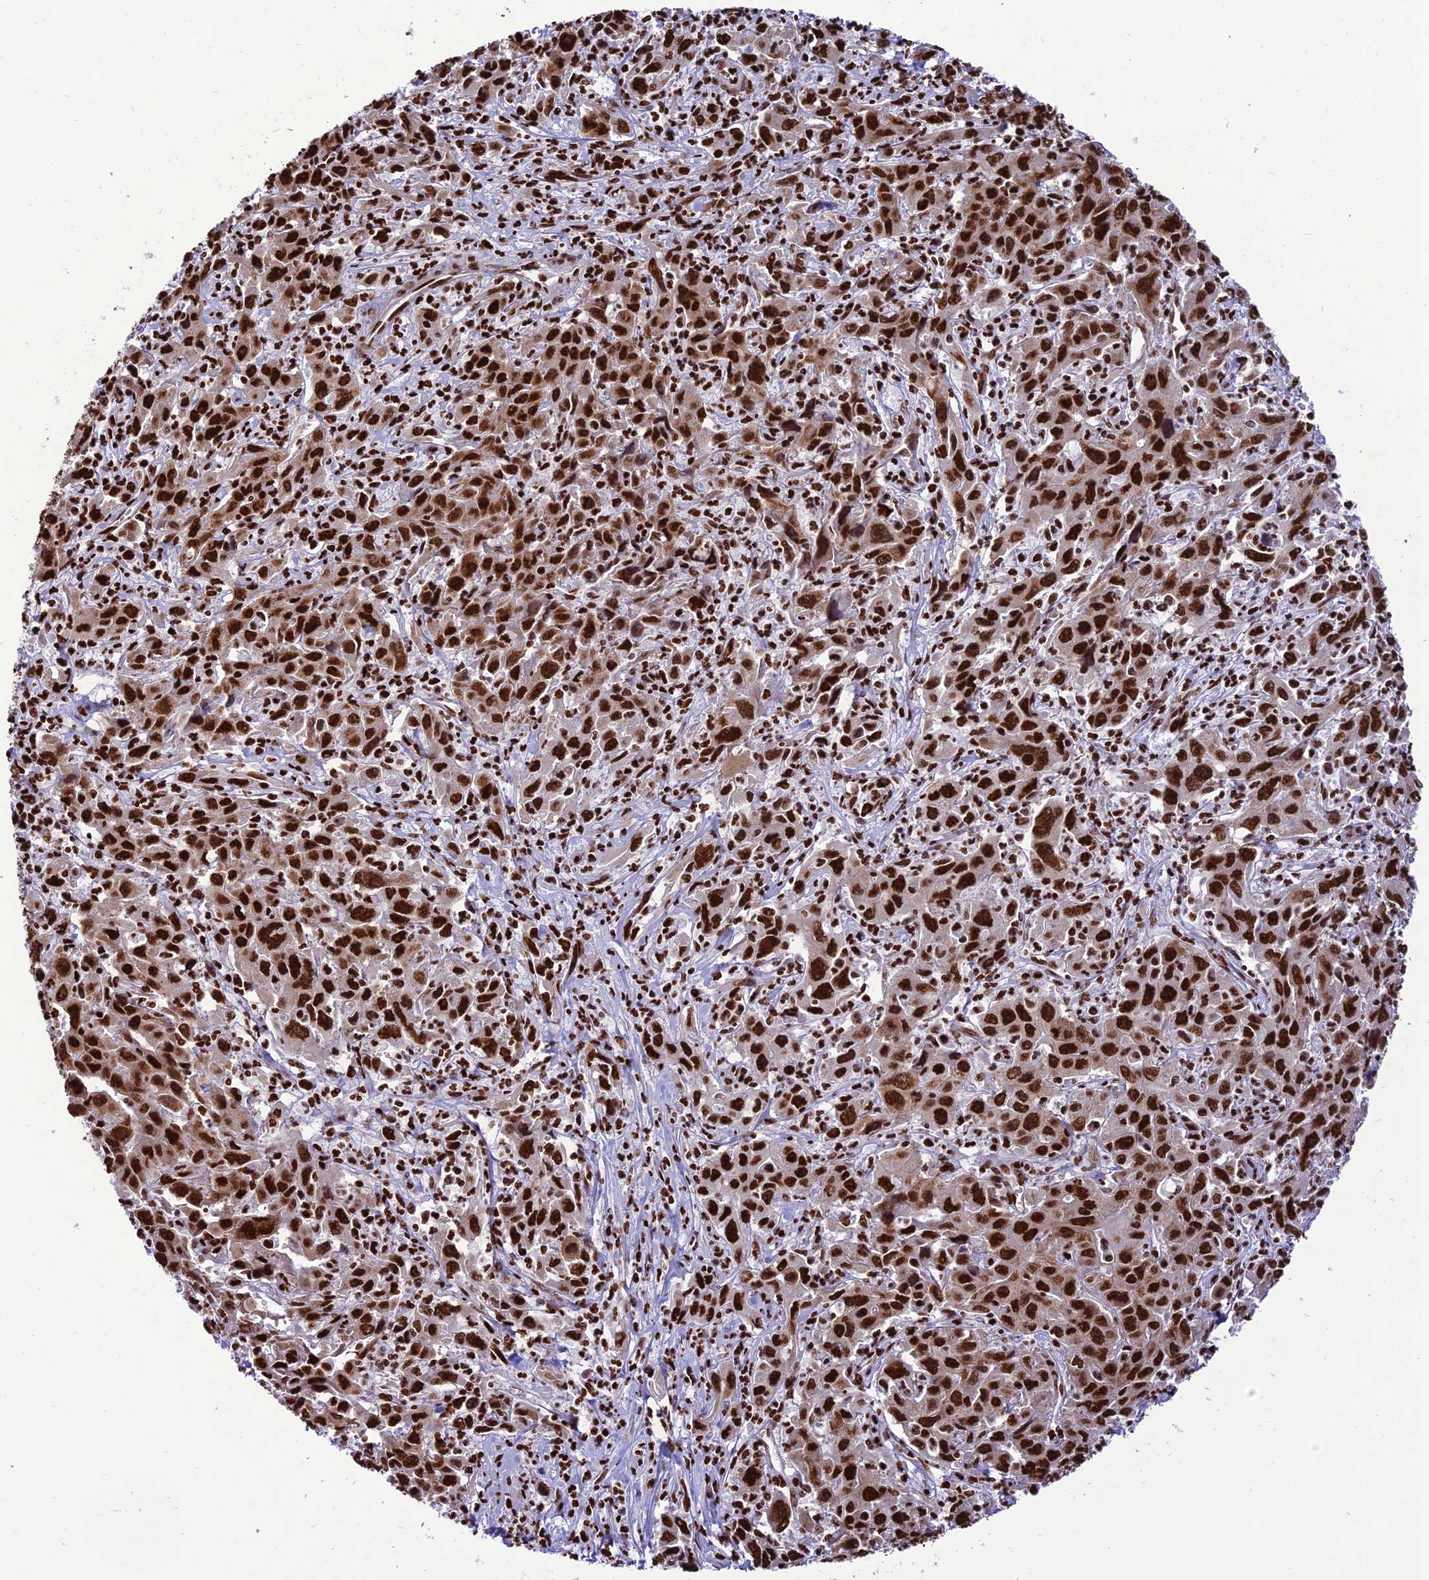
{"staining": {"intensity": "strong", "quantity": ">75%", "location": "nuclear"}, "tissue": "liver cancer", "cell_type": "Tumor cells", "image_type": "cancer", "snomed": [{"axis": "morphology", "description": "Carcinoma, Hepatocellular, NOS"}, {"axis": "topography", "description": "Liver"}], "caption": "Strong nuclear protein expression is identified in about >75% of tumor cells in liver cancer.", "gene": "INO80E", "patient": {"sex": "male", "age": 63}}